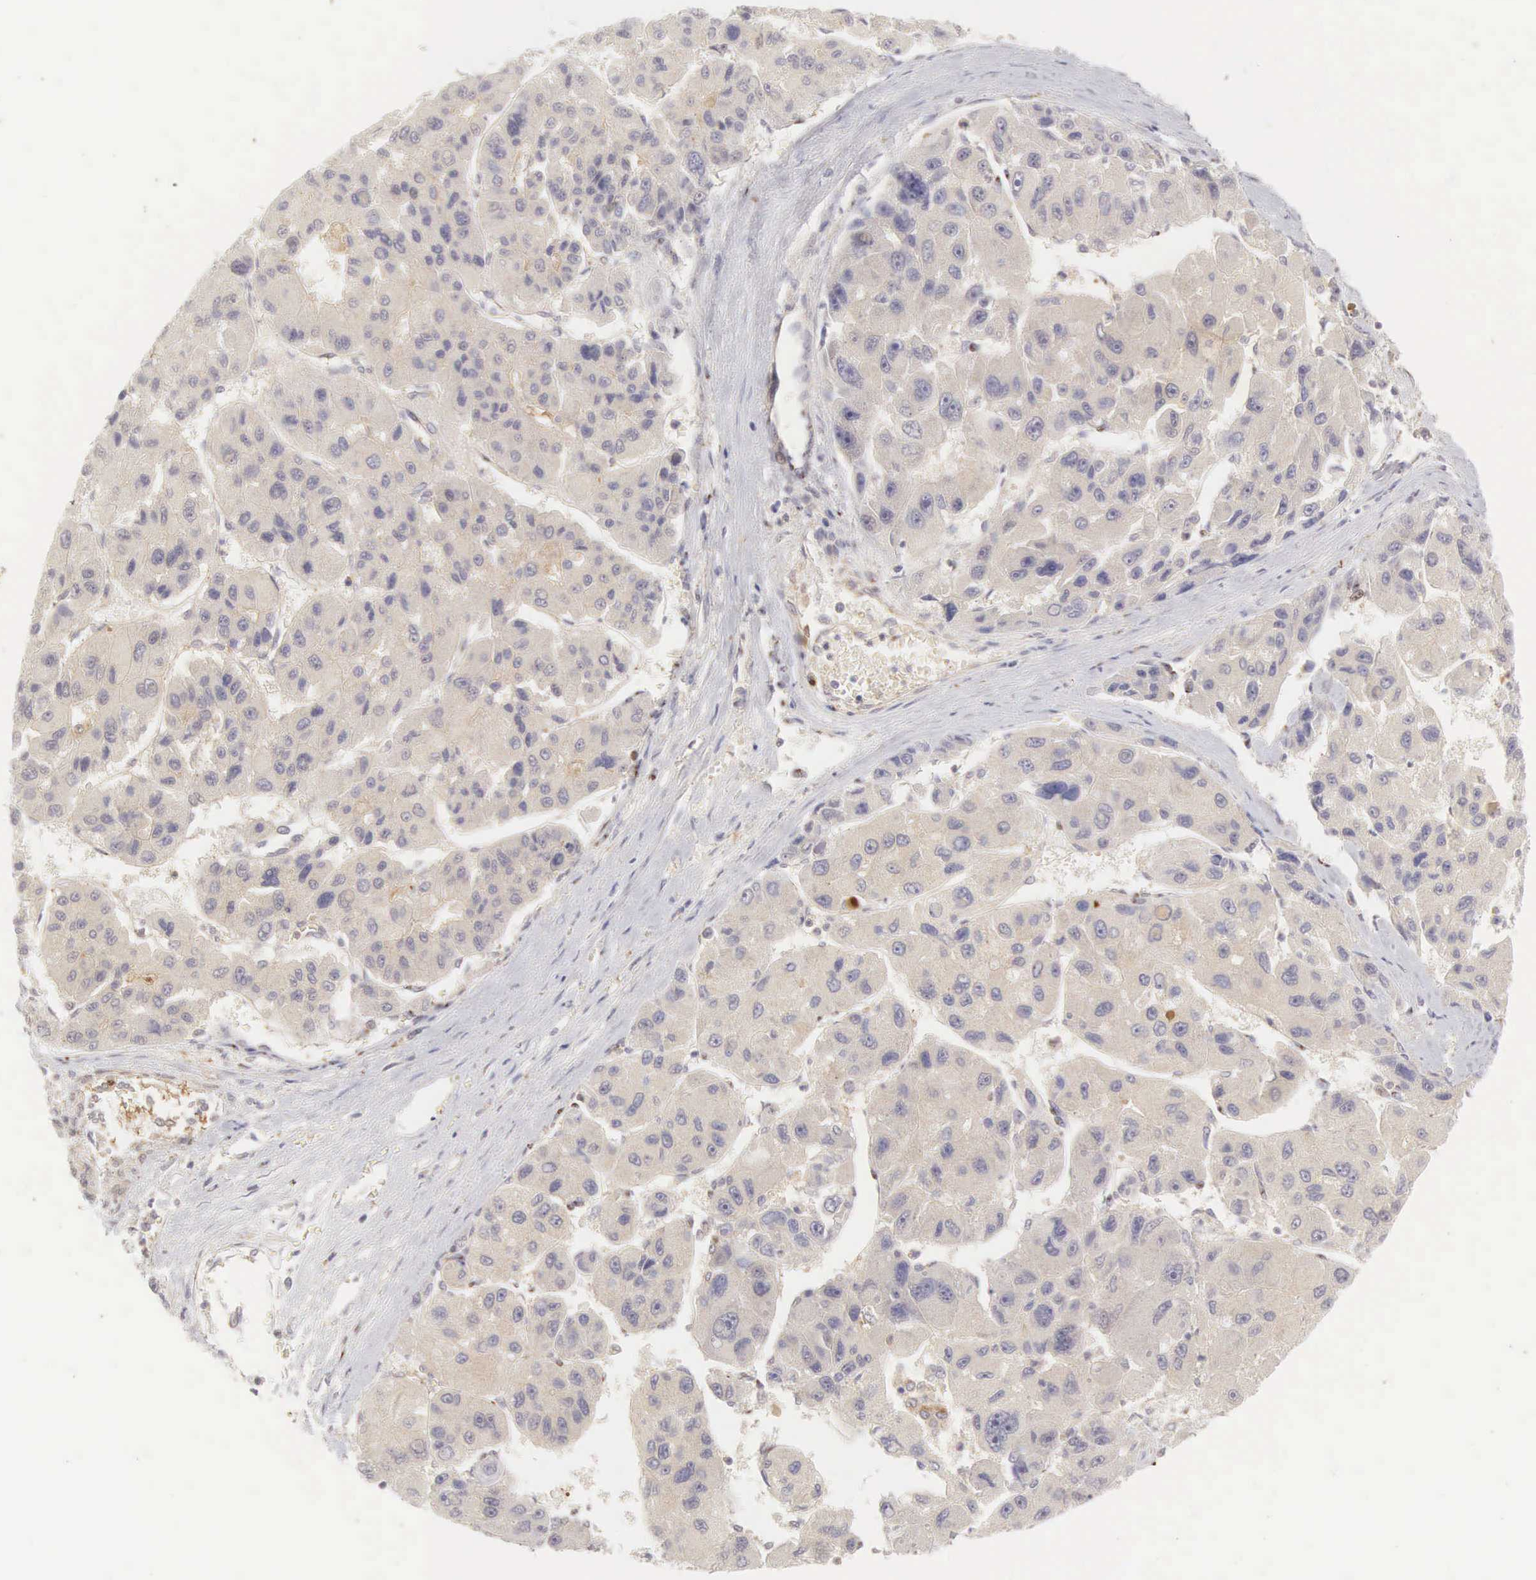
{"staining": {"intensity": "negative", "quantity": "none", "location": "none"}, "tissue": "liver cancer", "cell_type": "Tumor cells", "image_type": "cancer", "snomed": [{"axis": "morphology", "description": "Carcinoma, Hepatocellular, NOS"}, {"axis": "topography", "description": "Liver"}], "caption": "Tumor cells are negative for brown protein staining in liver hepatocellular carcinoma.", "gene": "CD1A", "patient": {"sex": "male", "age": 64}}